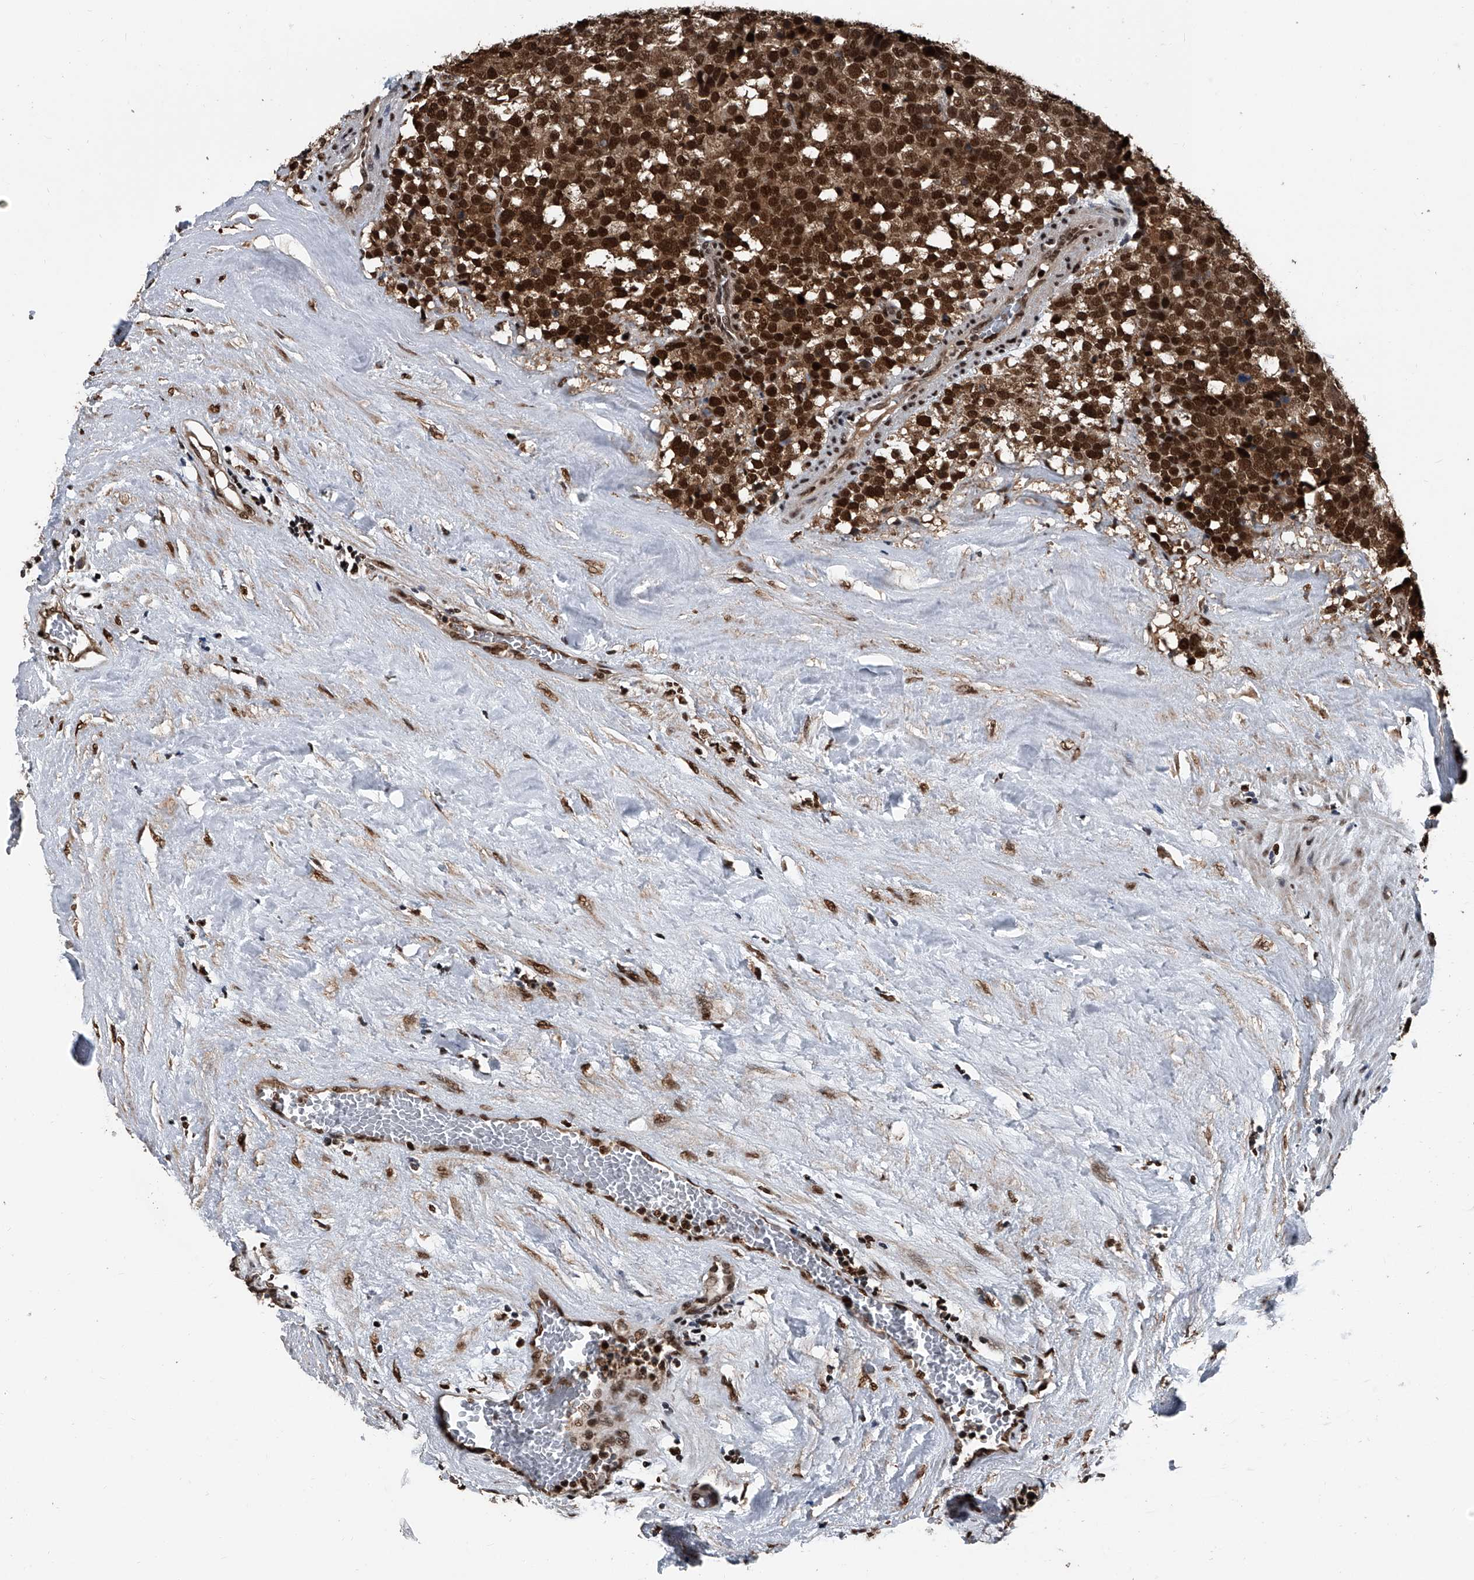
{"staining": {"intensity": "strong", "quantity": ">75%", "location": "nuclear"}, "tissue": "testis cancer", "cell_type": "Tumor cells", "image_type": "cancer", "snomed": [{"axis": "morphology", "description": "Seminoma, NOS"}, {"axis": "topography", "description": "Testis"}], "caption": "Strong nuclear positivity for a protein is seen in about >75% of tumor cells of testis seminoma using immunohistochemistry (IHC).", "gene": "FKBP5", "patient": {"sex": "male", "age": 71}}